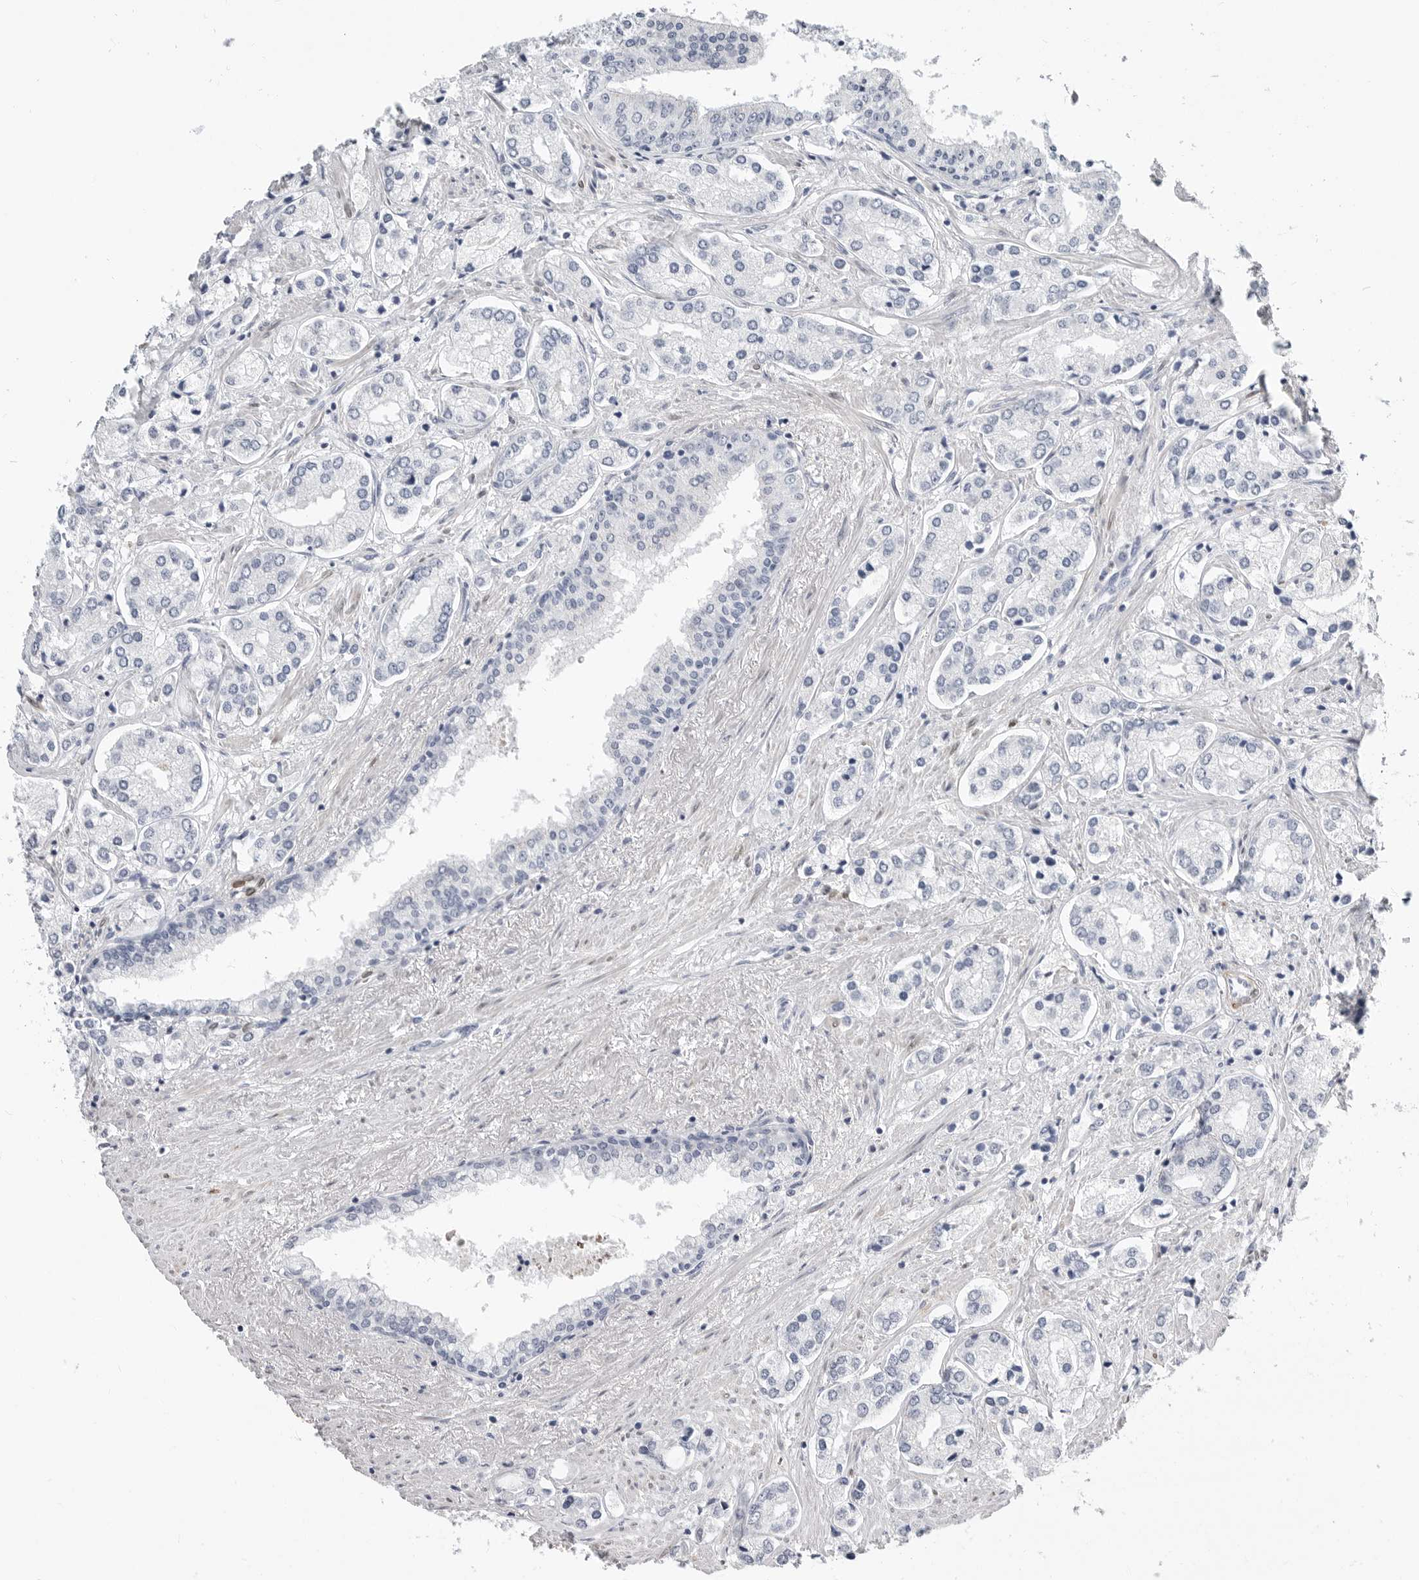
{"staining": {"intensity": "negative", "quantity": "none", "location": "none"}, "tissue": "prostate cancer", "cell_type": "Tumor cells", "image_type": "cancer", "snomed": [{"axis": "morphology", "description": "Adenocarcinoma, High grade"}, {"axis": "topography", "description": "Prostate"}], "caption": "Prostate cancer was stained to show a protein in brown. There is no significant positivity in tumor cells.", "gene": "PLN", "patient": {"sex": "male", "age": 66}}